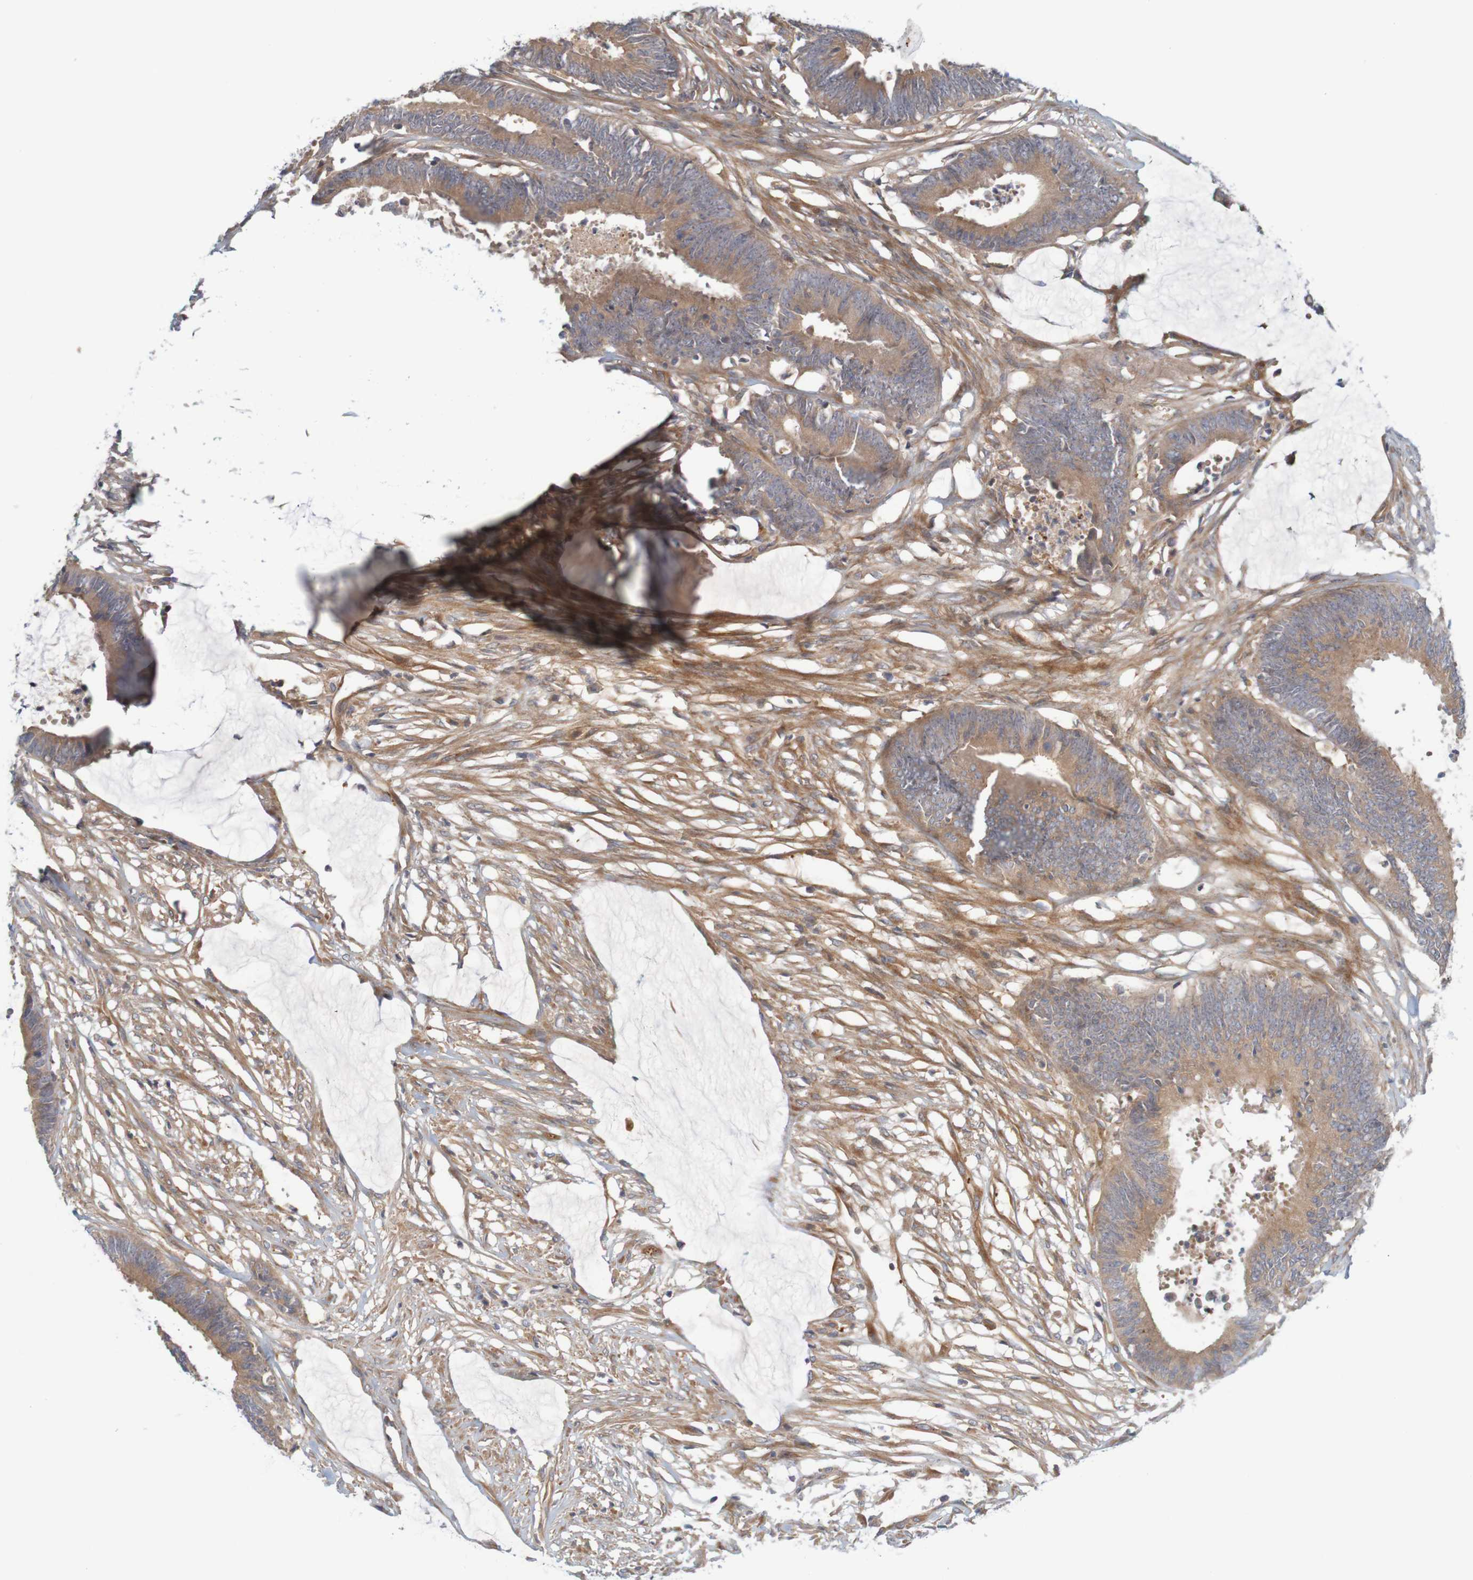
{"staining": {"intensity": "moderate", "quantity": ">75%", "location": "cytoplasmic/membranous"}, "tissue": "colorectal cancer", "cell_type": "Tumor cells", "image_type": "cancer", "snomed": [{"axis": "morphology", "description": "Adenocarcinoma, NOS"}, {"axis": "topography", "description": "Rectum"}], "caption": "The micrograph shows staining of colorectal cancer (adenocarcinoma), revealing moderate cytoplasmic/membranous protein expression (brown color) within tumor cells. (DAB (3,3'-diaminobenzidine) IHC with brightfield microscopy, high magnification).", "gene": "KRT23", "patient": {"sex": "female", "age": 66}}